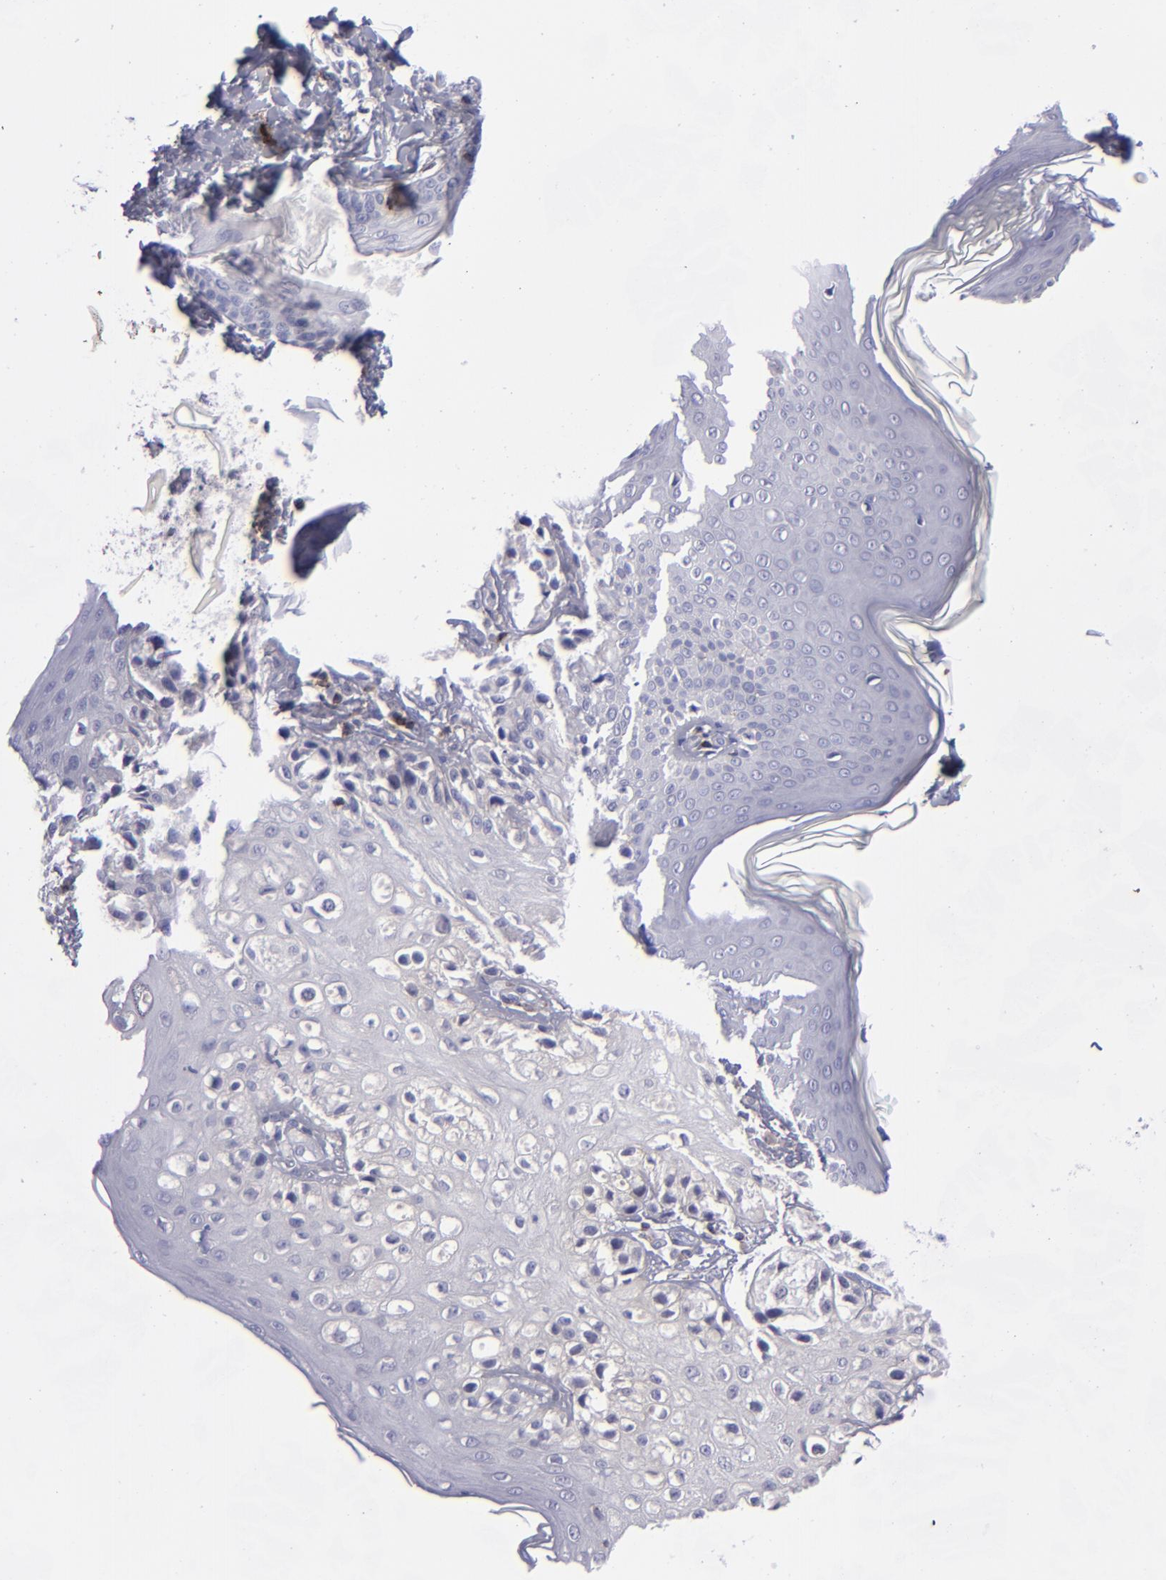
{"staining": {"intensity": "negative", "quantity": "none", "location": "none"}, "tissue": "melanoma", "cell_type": "Tumor cells", "image_type": "cancer", "snomed": [{"axis": "morphology", "description": "Malignant melanoma, NOS"}, {"axis": "topography", "description": "Skin"}], "caption": "IHC of melanoma exhibits no staining in tumor cells.", "gene": "CD2", "patient": {"sex": "male", "age": 23}}